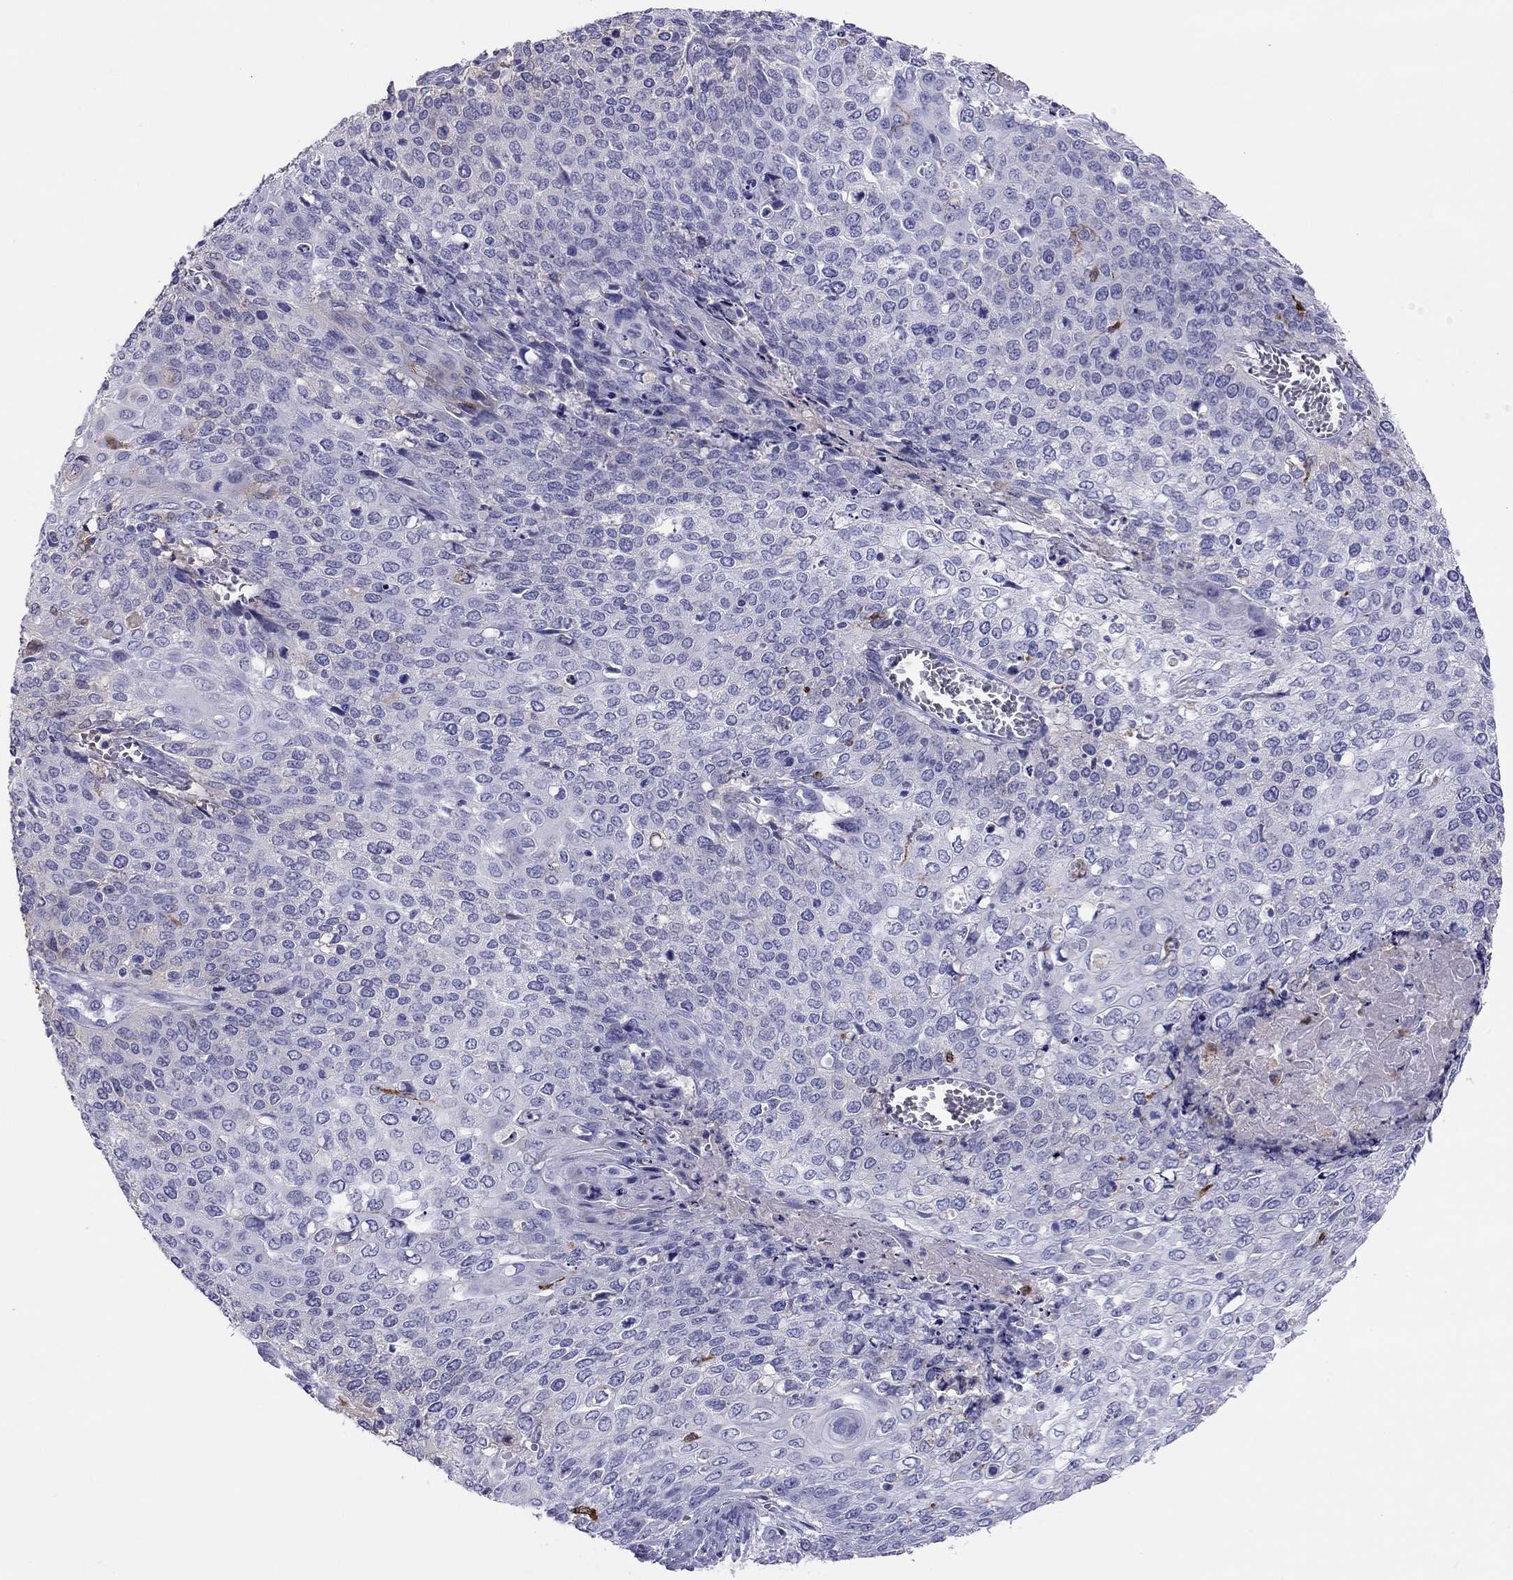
{"staining": {"intensity": "negative", "quantity": "none", "location": "none"}, "tissue": "cervical cancer", "cell_type": "Tumor cells", "image_type": "cancer", "snomed": [{"axis": "morphology", "description": "Squamous cell carcinoma, NOS"}, {"axis": "topography", "description": "Cervix"}], "caption": "The image exhibits no staining of tumor cells in squamous cell carcinoma (cervical).", "gene": "HLA-DQB2", "patient": {"sex": "female", "age": 39}}